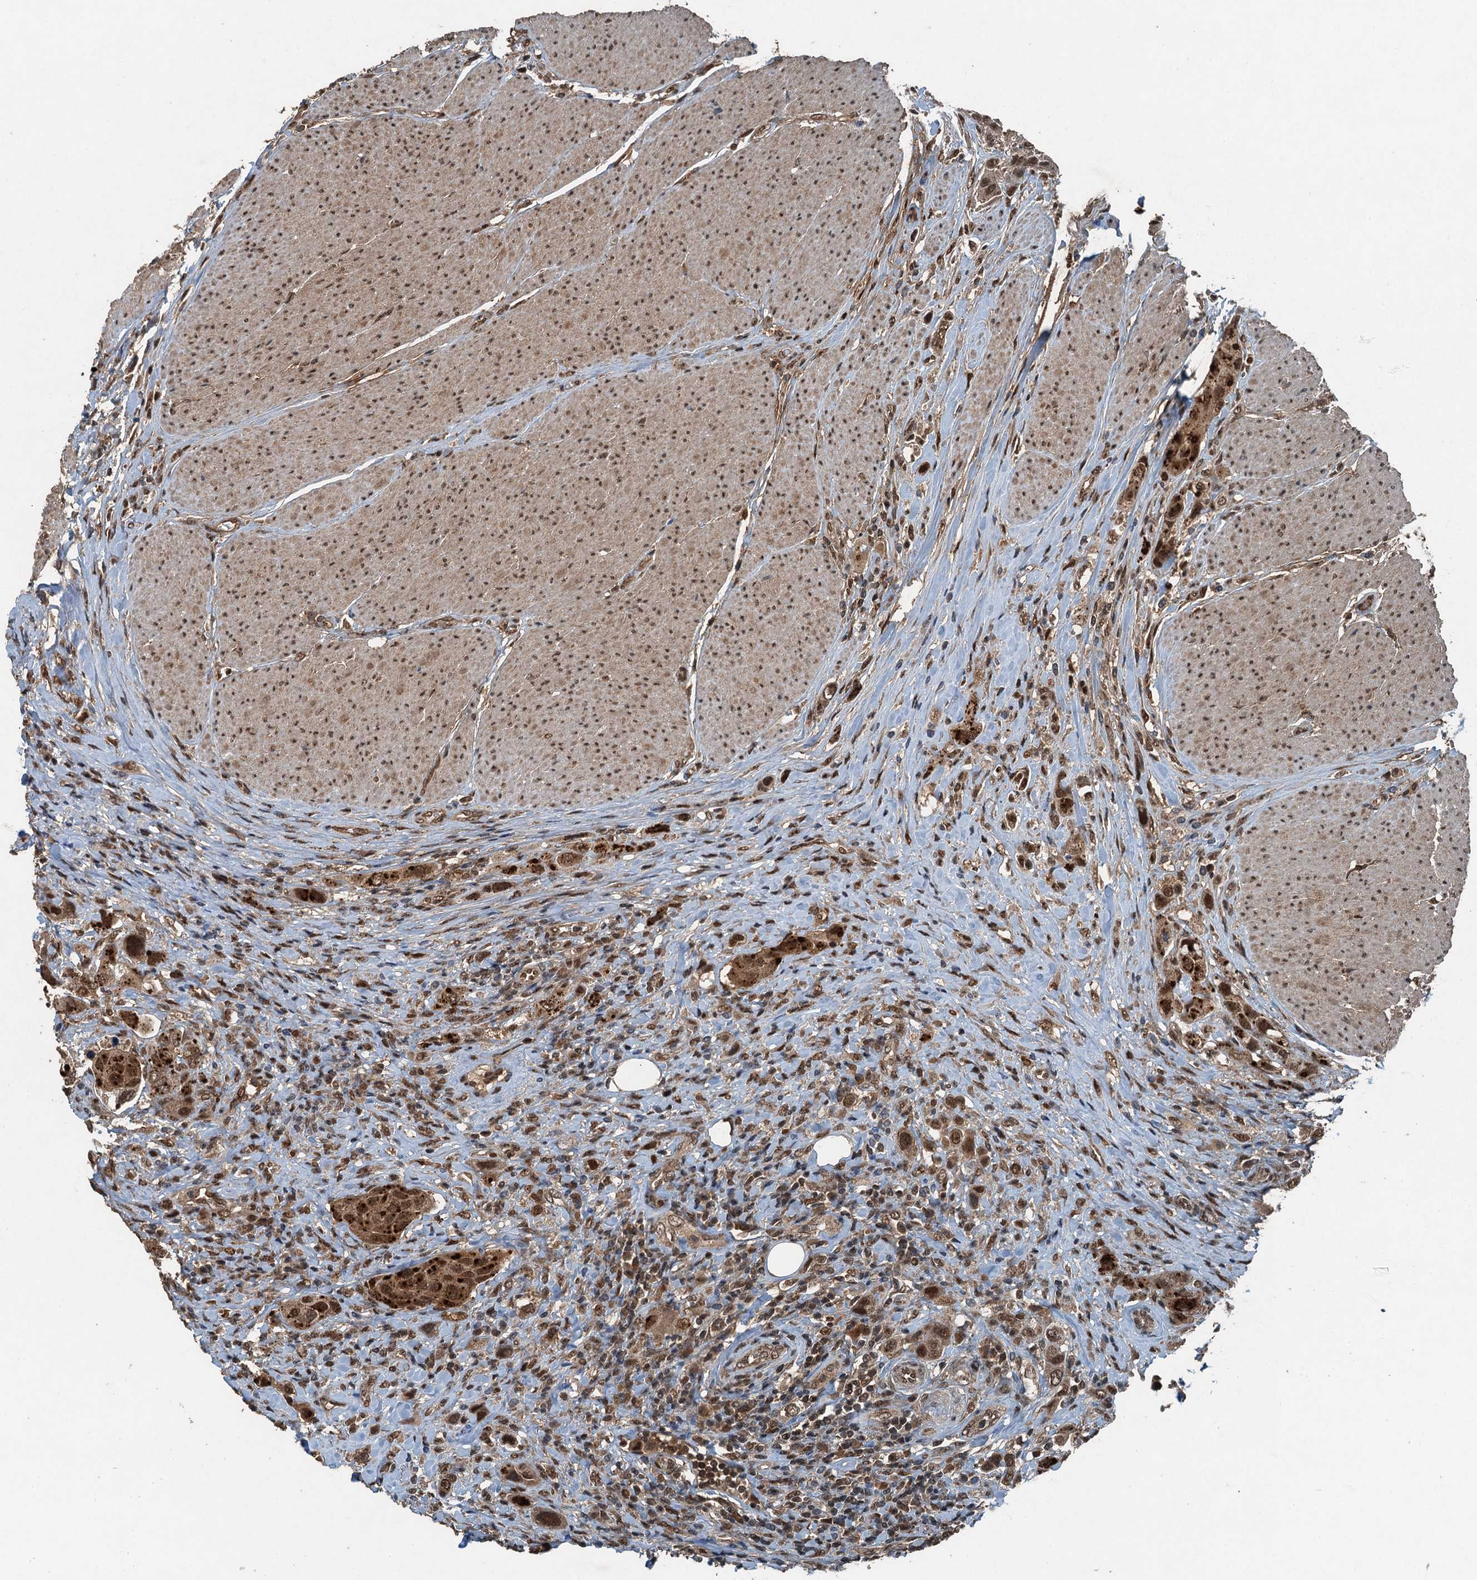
{"staining": {"intensity": "strong", "quantity": ">75%", "location": "cytoplasmic/membranous,nuclear"}, "tissue": "urothelial cancer", "cell_type": "Tumor cells", "image_type": "cancer", "snomed": [{"axis": "morphology", "description": "Urothelial carcinoma, High grade"}, {"axis": "topography", "description": "Urinary bladder"}], "caption": "Immunohistochemical staining of urothelial carcinoma (high-grade) exhibits strong cytoplasmic/membranous and nuclear protein expression in about >75% of tumor cells.", "gene": "UBXN6", "patient": {"sex": "male", "age": 50}}